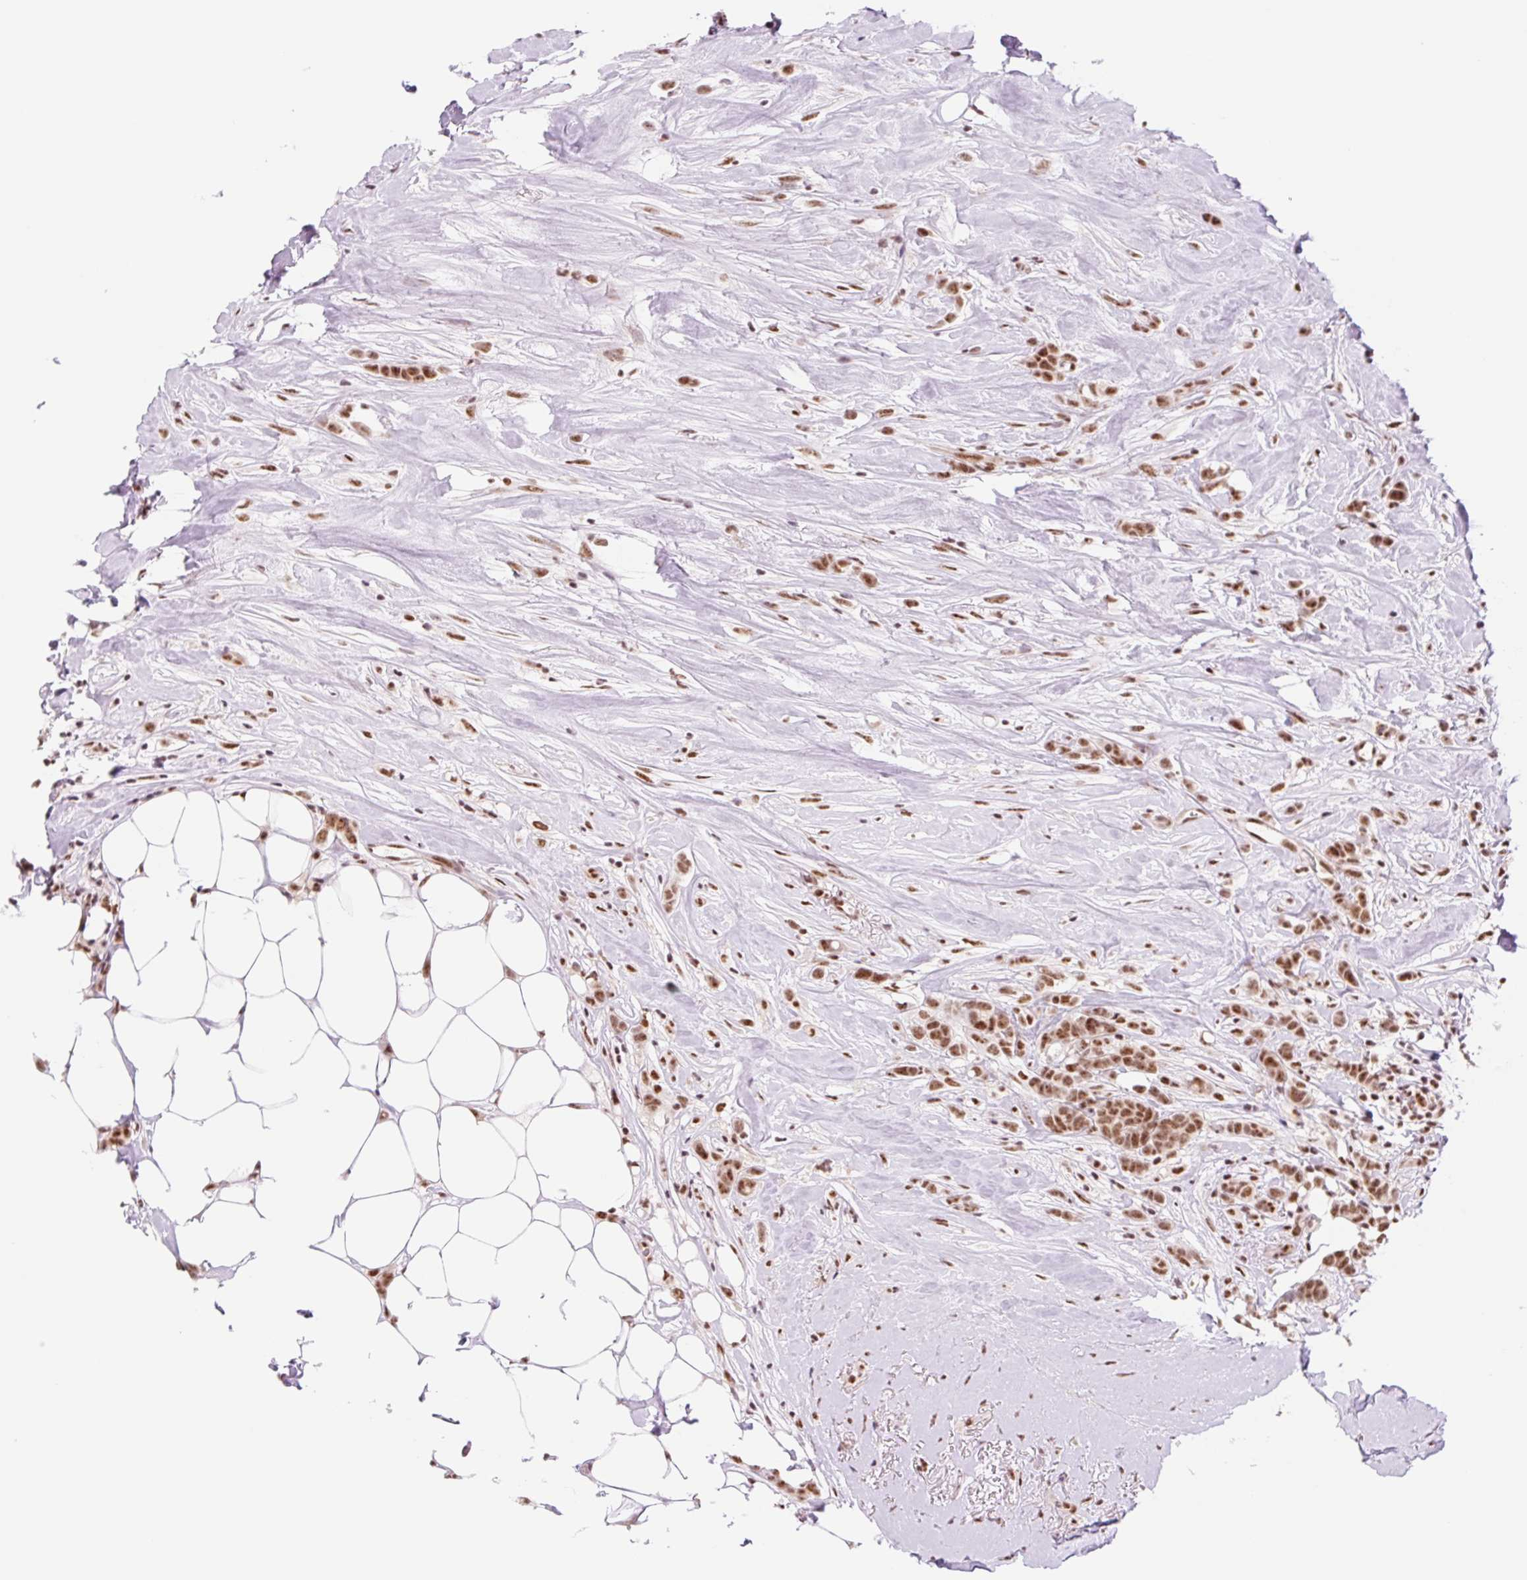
{"staining": {"intensity": "strong", "quantity": ">75%", "location": "nuclear"}, "tissue": "breast cancer", "cell_type": "Tumor cells", "image_type": "cancer", "snomed": [{"axis": "morphology", "description": "Duct carcinoma"}, {"axis": "topography", "description": "Breast"}], "caption": "Immunohistochemistry image of neoplastic tissue: invasive ductal carcinoma (breast) stained using immunohistochemistry demonstrates high levels of strong protein expression localized specifically in the nuclear of tumor cells, appearing as a nuclear brown color.", "gene": "PRDM11", "patient": {"sex": "female", "age": 80}}